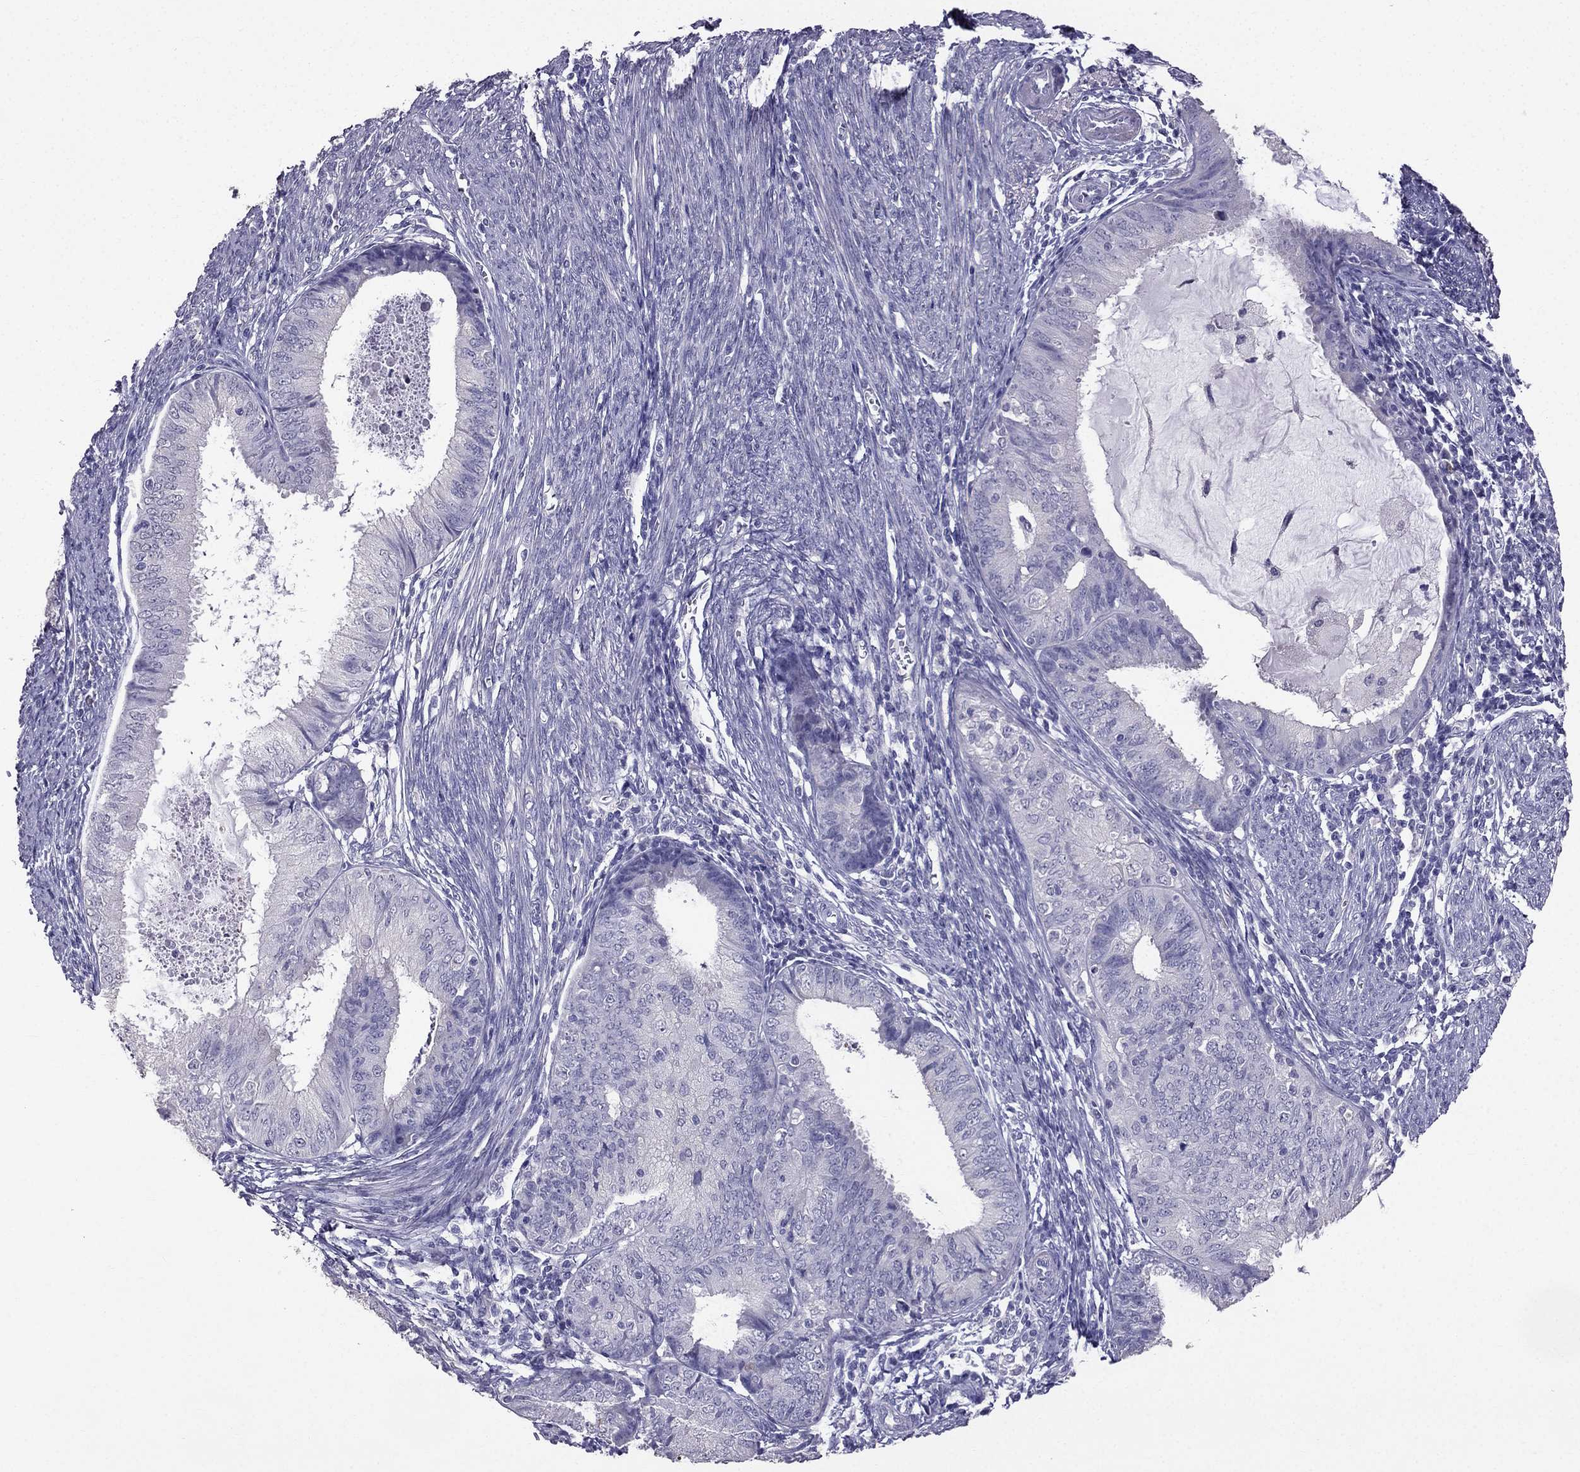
{"staining": {"intensity": "negative", "quantity": "none", "location": "none"}, "tissue": "endometrial cancer", "cell_type": "Tumor cells", "image_type": "cancer", "snomed": [{"axis": "morphology", "description": "Adenocarcinoma, NOS"}, {"axis": "topography", "description": "Endometrium"}], "caption": "Immunohistochemical staining of endometrial adenocarcinoma exhibits no significant expression in tumor cells.", "gene": "SCG5", "patient": {"sex": "female", "age": 57}}